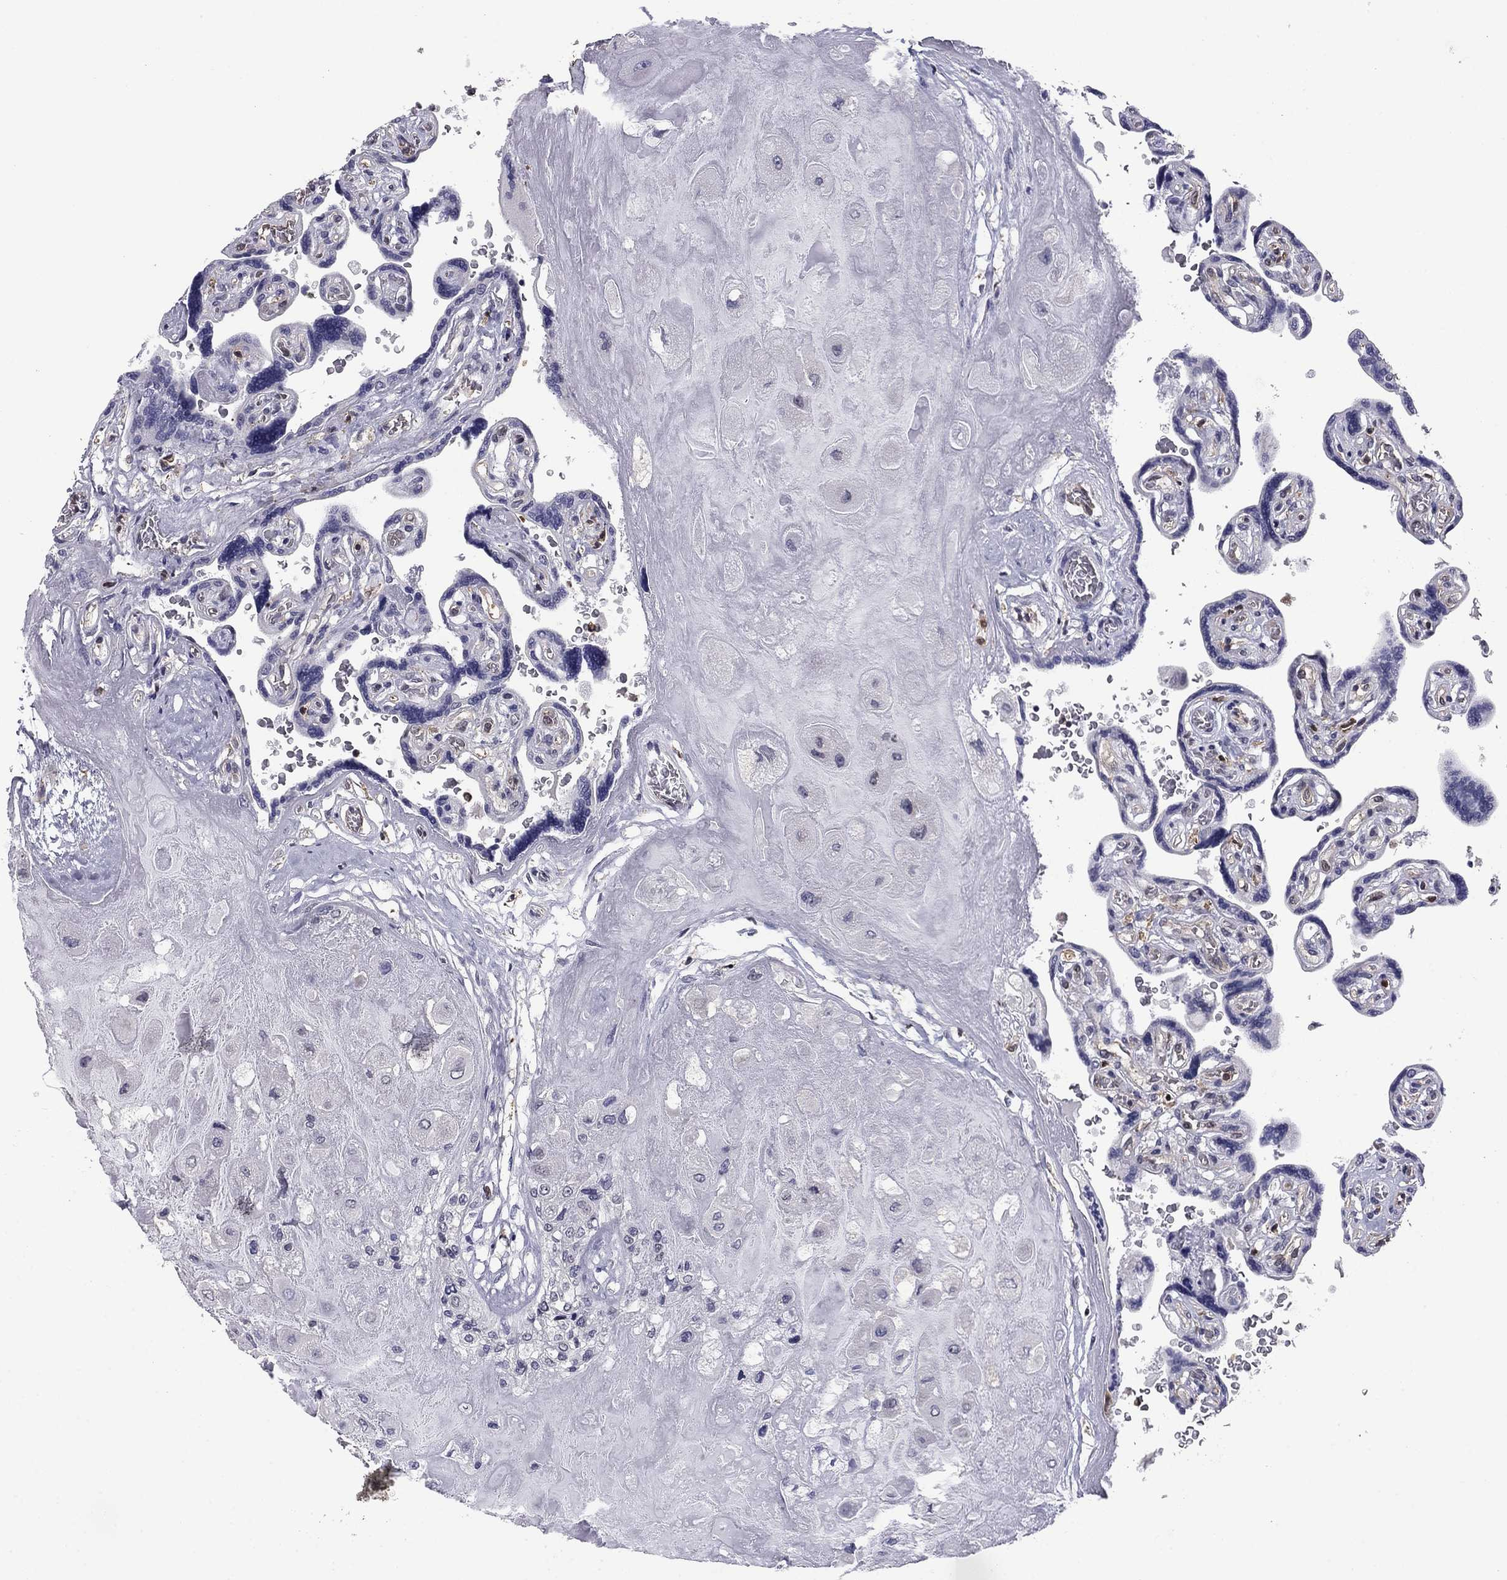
{"staining": {"intensity": "negative", "quantity": "none", "location": "none"}, "tissue": "placenta", "cell_type": "Decidual cells", "image_type": "normal", "snomed": [{"axis": "morphology", "description": "Normal tissue, NOS"}, {"axis": "topography", "description": "Placenta"}], "caption": "Immunohistochemistry histopathology image of benign placenta stained for a protein (brown), which displays no expression in decidual cells. Brightfield microscopy of immunohistochemistry (IHC) stained with DAB (3,3'-diaminobenzidine) (brown) and hematoxylin (blue), captured at high magnification.", "gene": "PLCB2", "patient": {"sex": "female", "age": 32}}